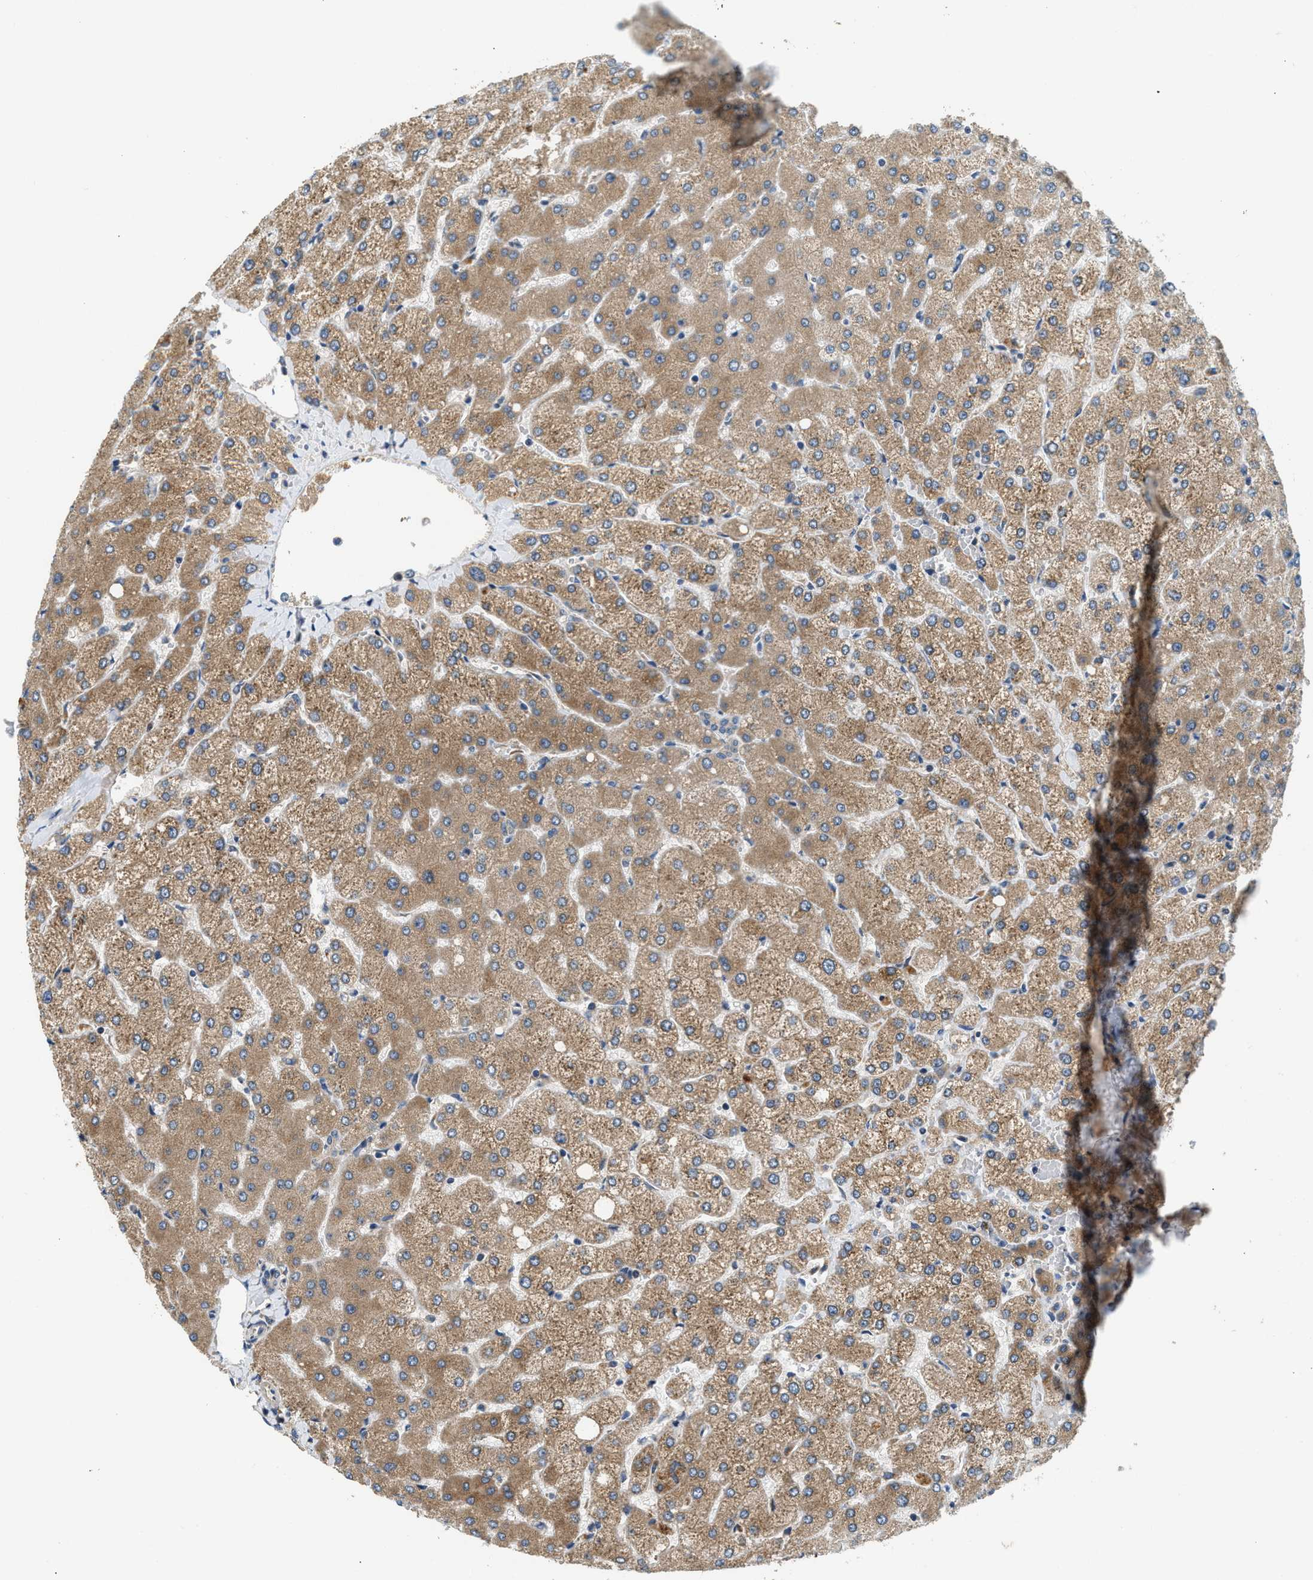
{"staining": {"intensity": "negative", "quantity": "none", "location": "none"}, "tissue": "liver", "cell_type": "Cholangiocytes", "image_type": "normal", "snomed": [{"axis": "morphology", "description": "Normal tissue, NOS"}, {"axis": "topography", "description": "Liver"}], "caption": "IHC of unremarkable liver demonstrates no expression in cholangiocytes.", "gene": "IL3RA", "patient": {"sex": "female", "age": 54}}